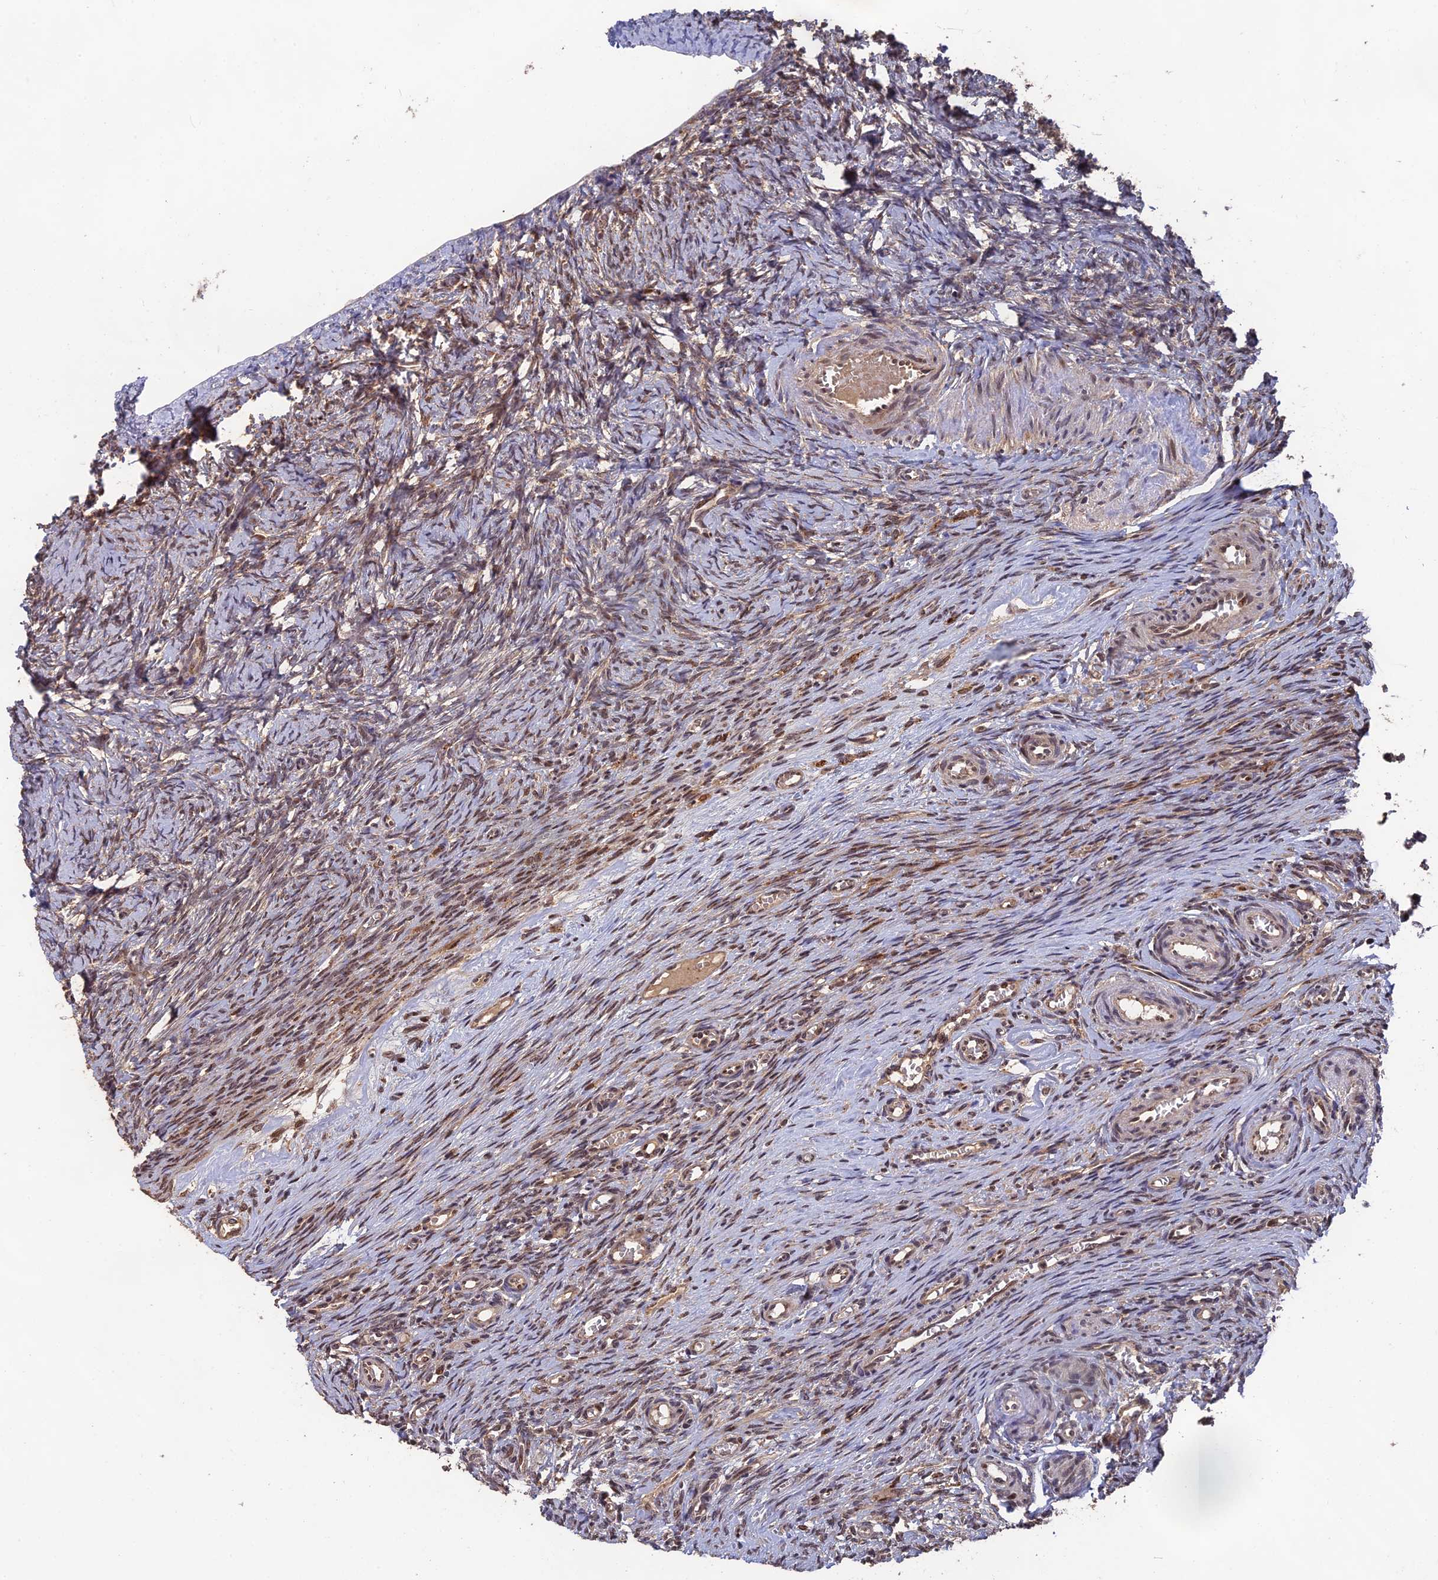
{"staining": {"intensity": "moderate", "quantity": ">75%", "location": "cytoplasmic/membranous"}, "tissue": "ovary", "cell_type": "Follicle cells", "image_type": "normal", "snomed": [{"axis": "morphology", "description": "Adenocarcinoma, NOS"}, {"axis": "topography", "description": "Endometrium"}], "caption": "Protein expression by immunohistochemistry (IHC) demonstrates moderate cytoplasmic/membranous staining in about >75% of follicle cells in unremarkable ovary. Immunohistochemistry stains the protein in brown and the nuclei are stained blue.", "gene": "OSBPL1A", "patient": {"sex": "female", "age": 32}}